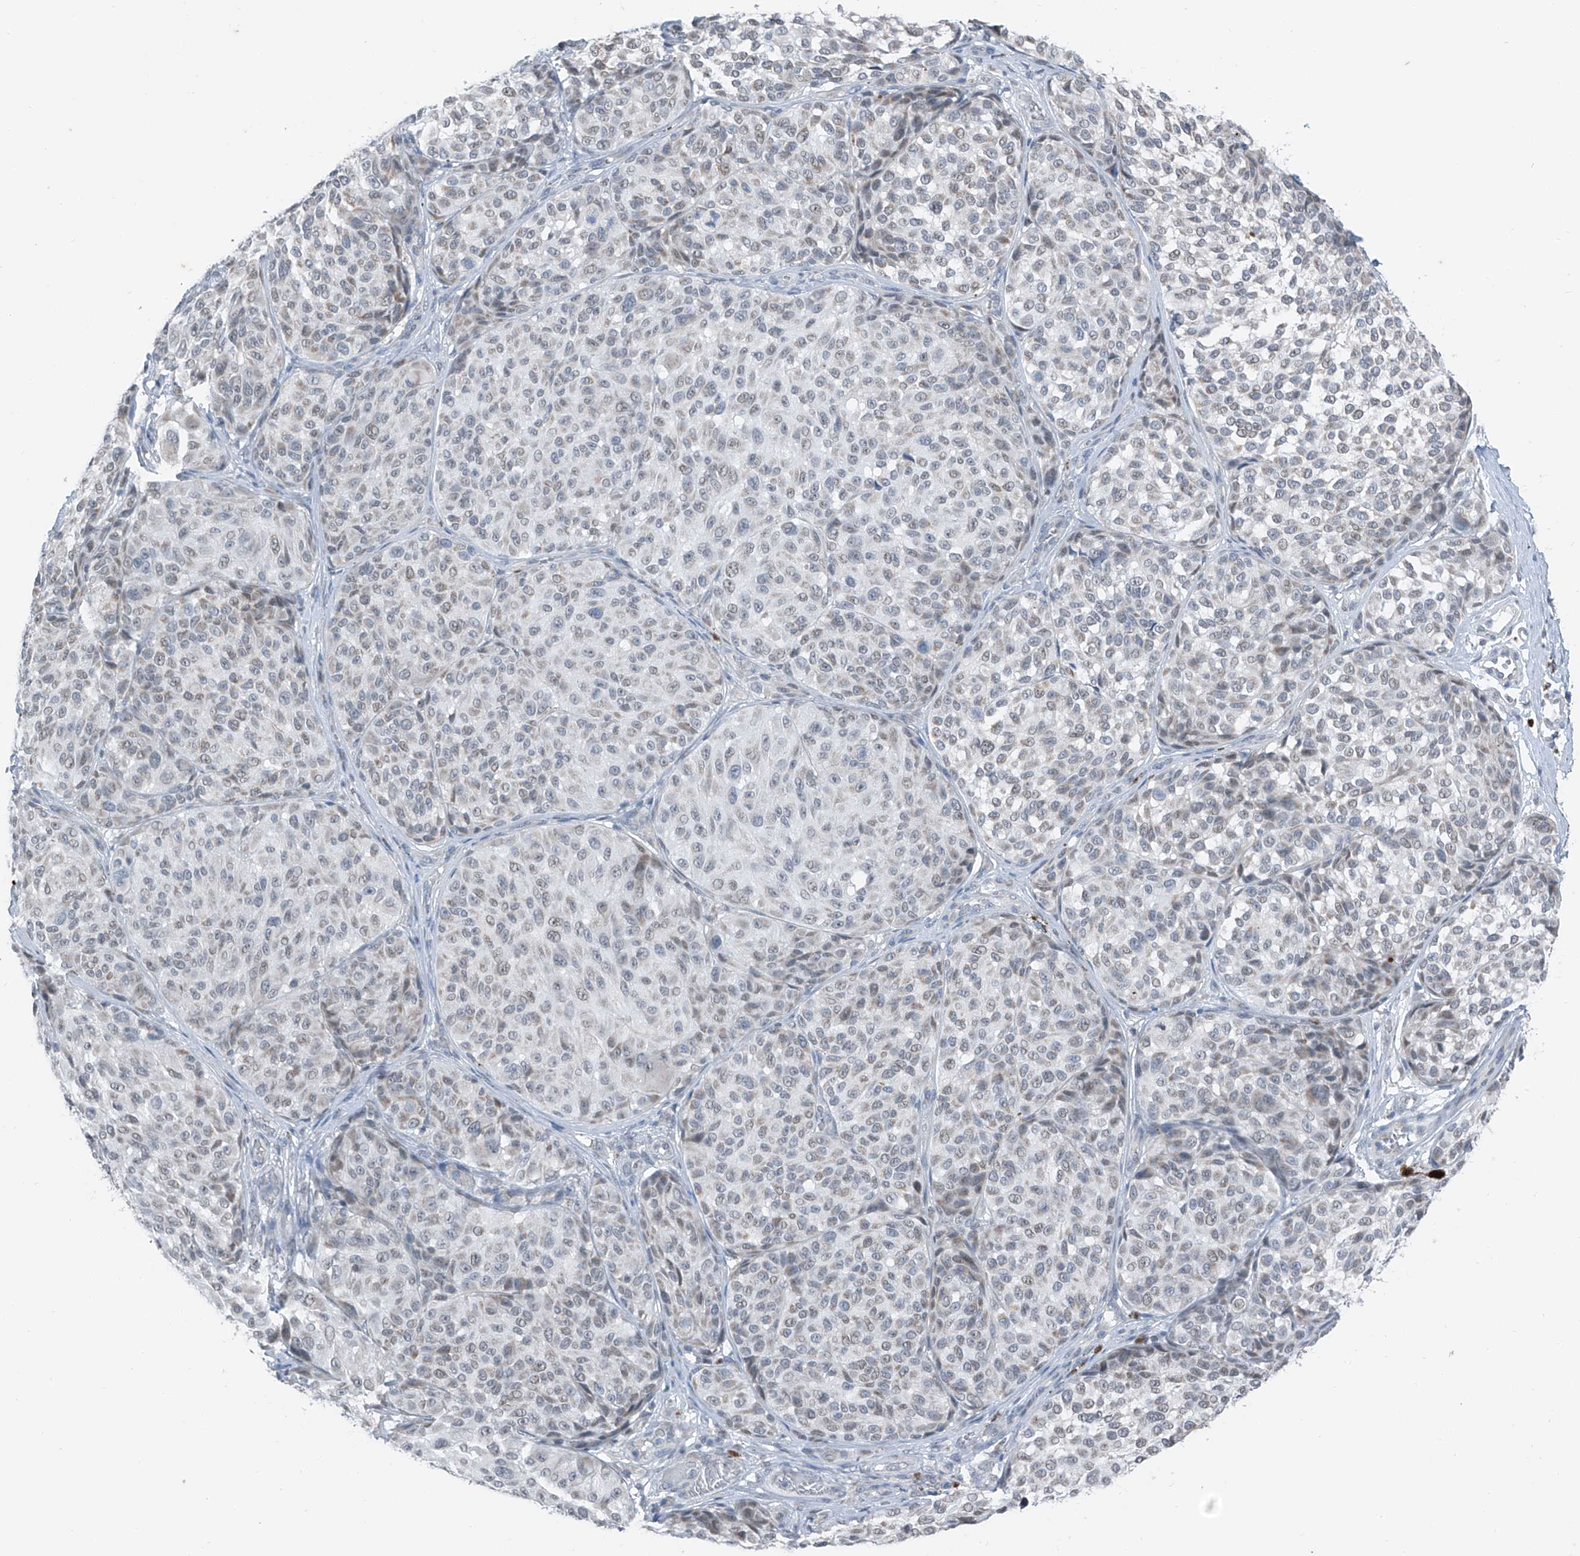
{"staining": {"intensity": "negative", "quantity": "none", "location": "none"}, "tissue": "melanoma", "cell_type": "Tumor cells", "image_type": "cancer", "snomed": [{"axis": "morphology", "description": "Malignant melanoma, NOS"}, {"axis": "topography", "description": "Skin"}], "caption": "High power microscopy image of an IHC micrograph of malignant melanoma, revealing no significant expression in tumor cells.", "gene": "DYRK1B", "patient": {"sex": "male", "age": 83}}